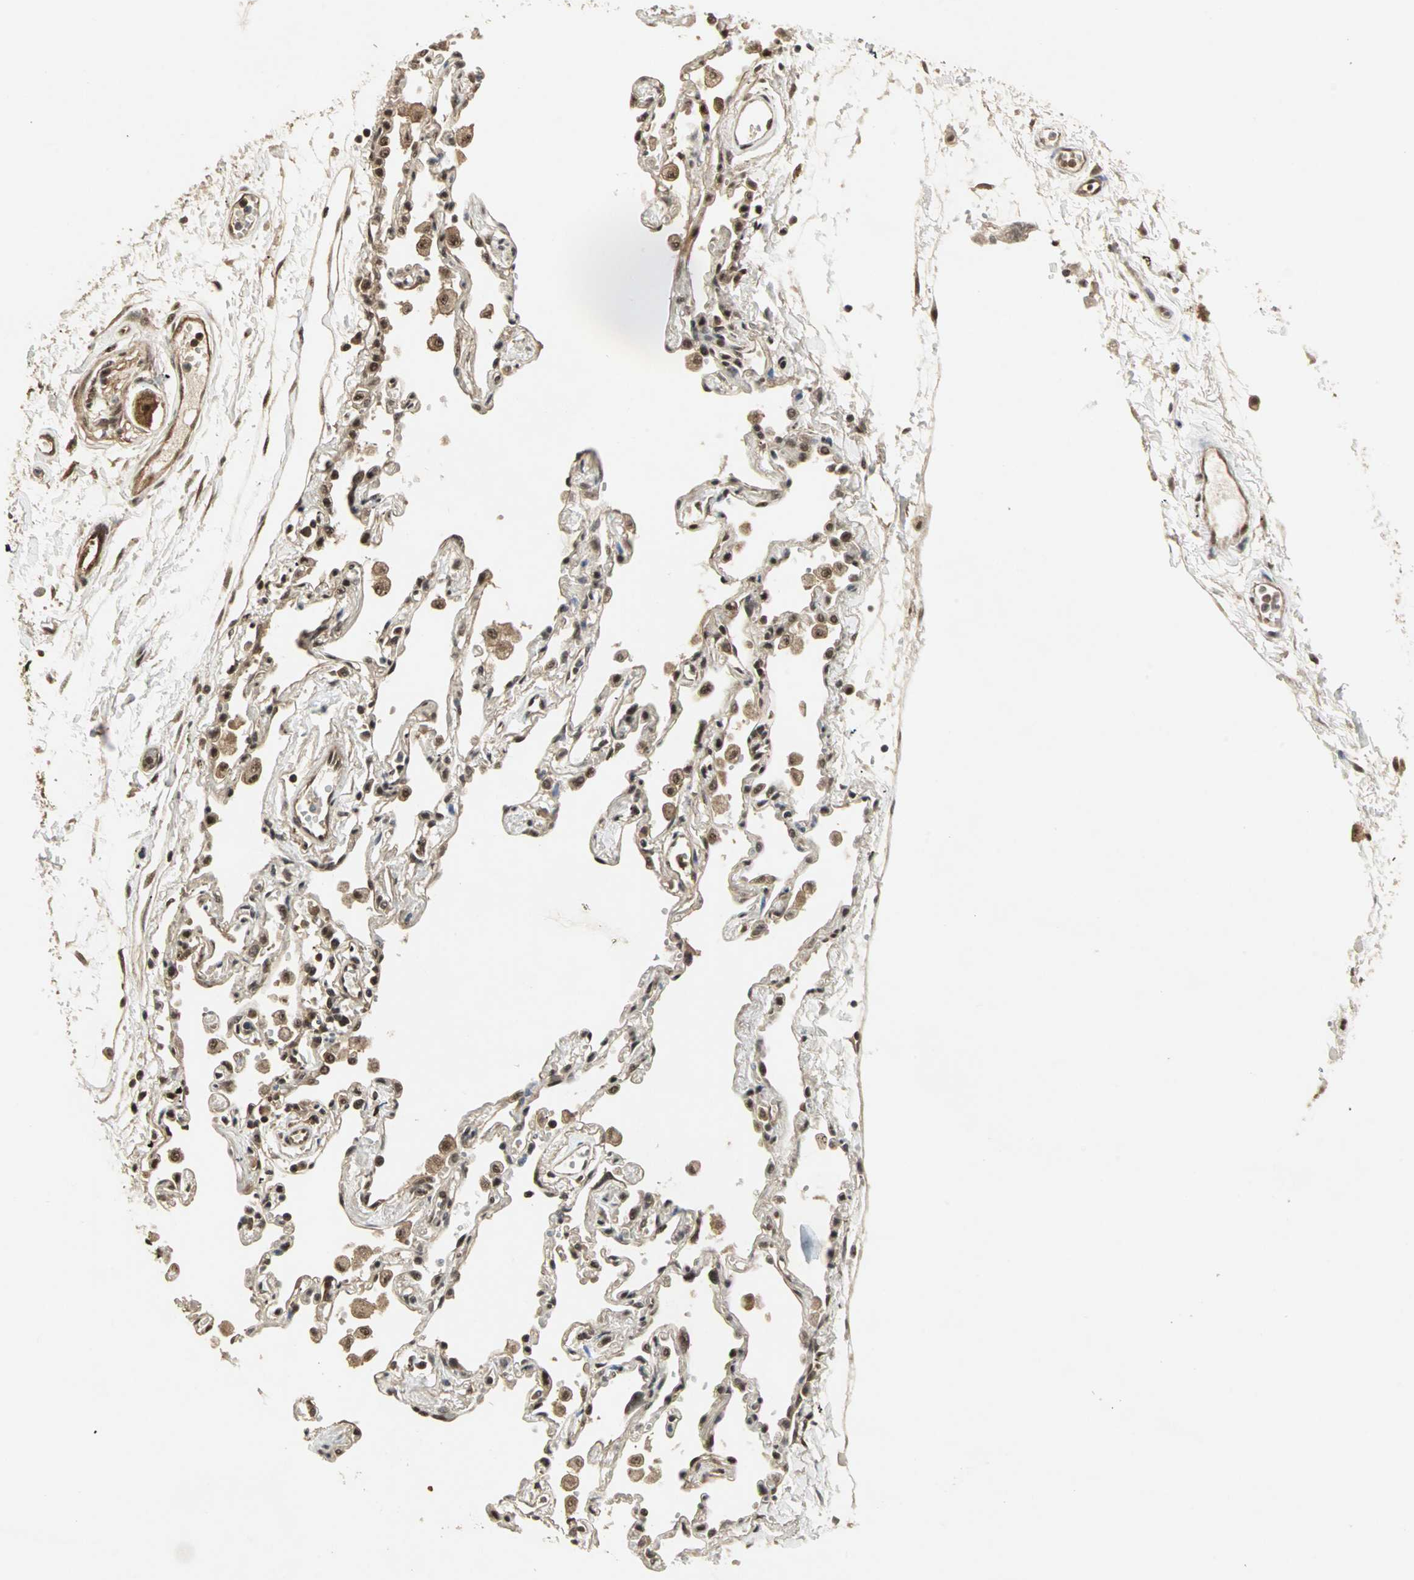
{"staining": {"intensity": "moderate", "quantity": ">75%", "location": "cytoplasmic/membranous,nuclear"}, "tissue": "adipose tissue", "cell_type": "Adipocytes", "image_type": "normal", "snomed": [{"axis": "morphology", "description": "Normal tissue, NOS"}, {"axis": "morphology", "description": "Adenocarcinoma, NOS"}, {"axis": "topography", "description": "Cartilage tissue"}, {"axis": "topography", "description": "Bronchus"}, {"axis": "topography", "description": "Lung"}], "caption": "Immunohistochemical staining of unremarkable adipose tissue displays medium levels of moderate cytoplasmic/membranous,nuclear positivity in approximately >75% of adipocytes. The protein is stained brown, and the nuclei are stained in blue (DAB IHC with brightfield microscopy, high magnification).", "gene": "CSNK2B", "patient": {"sex": "female", "age": 67}}